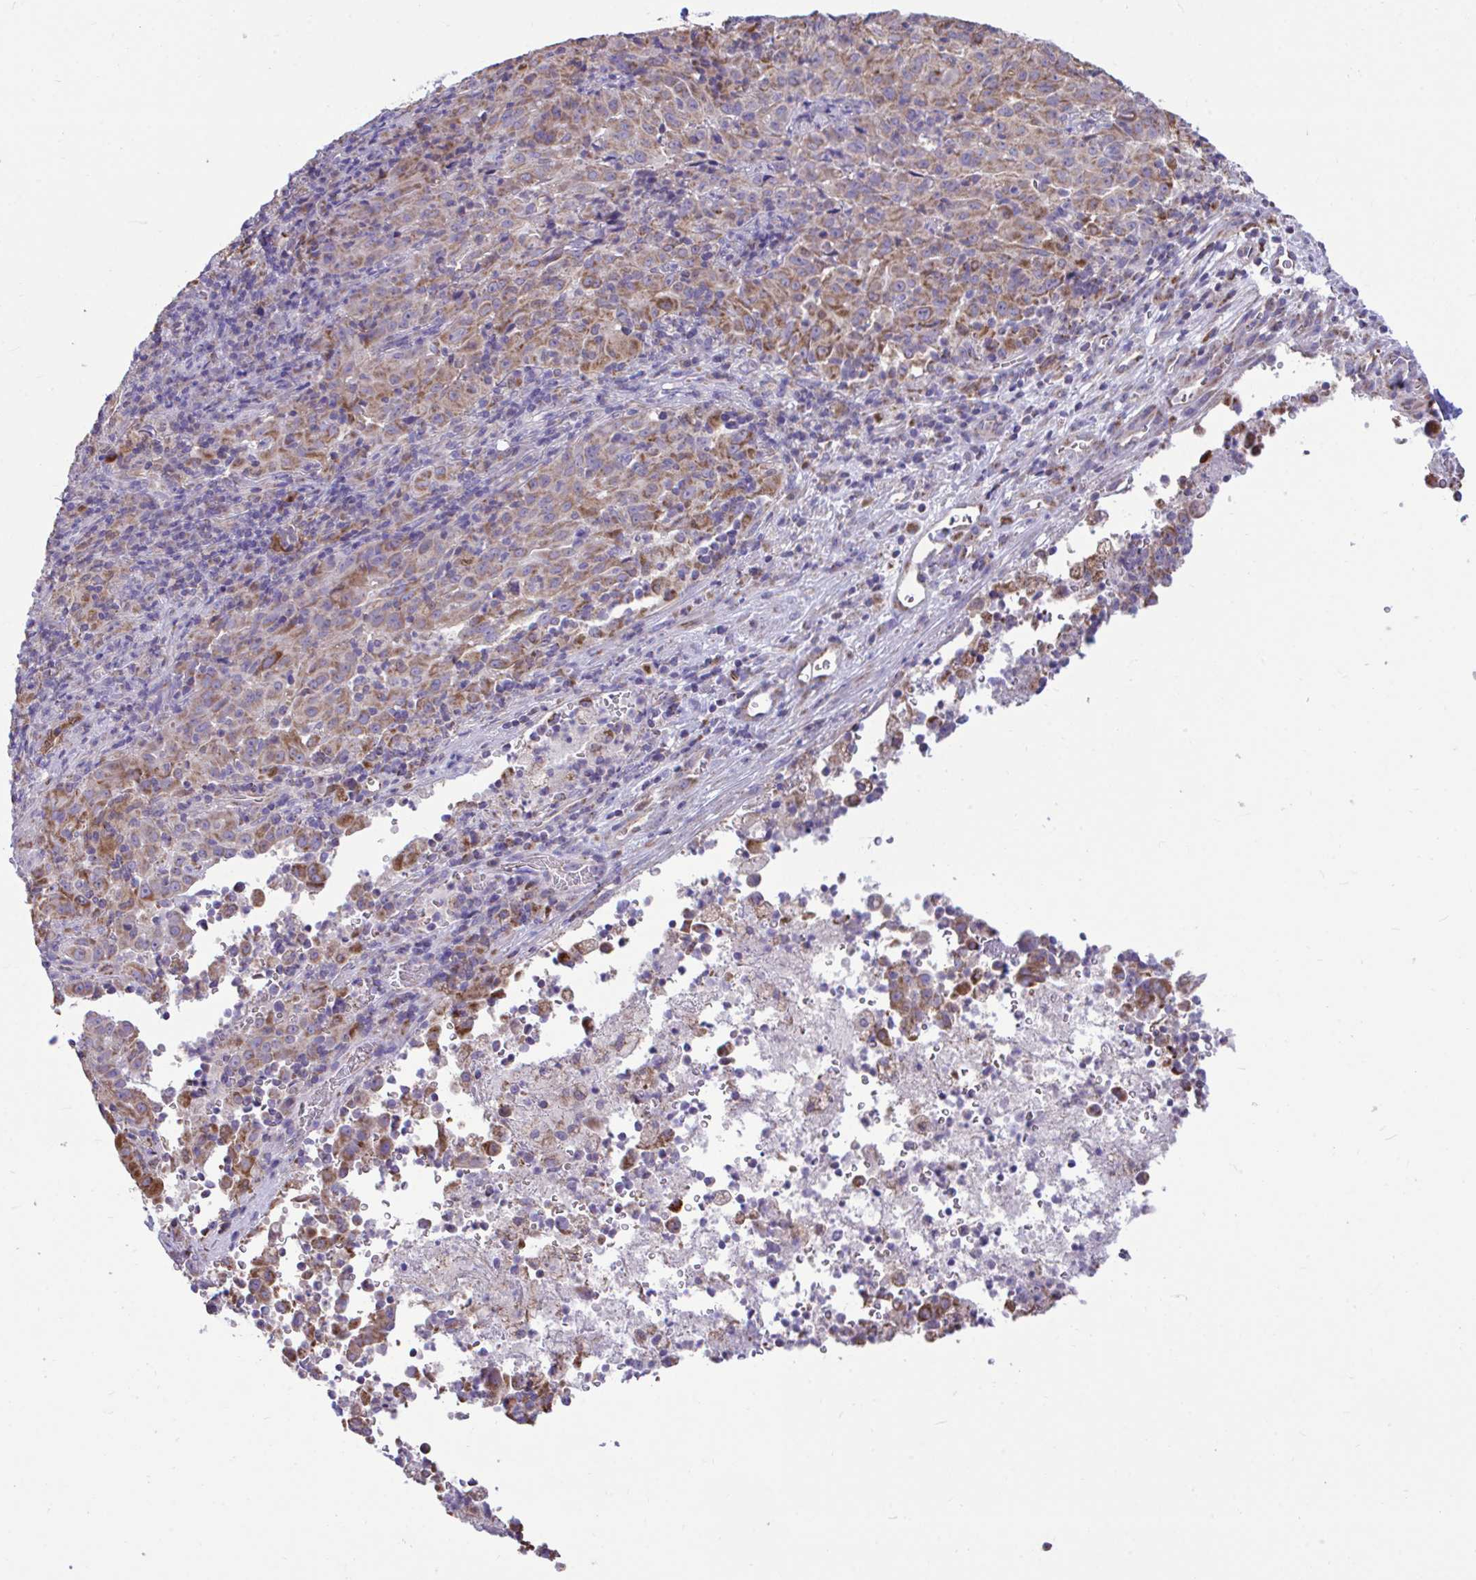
{"staining": {"intensity": "moderate", "quantity": ">75%", "location": "cytoplasmic/membranous"}, "tissue": "pancreatic cancer", "cell_type": "Tumor cells", "image_type": "cancer", "snomed": [{"axis": "morphology", "description": "Adenocarcinoma, NOS"}, {"axis": "topography", "description": "Pancreas"}], "caption": "Immunohistochemical staining of human pancreatic cancer (adenocarcinoma) shows medium levels of moderate cytoplasmic/membranous protein expression in approximately >75% of tumor cells. (DAB IHC with brightfield microscopy, high magnification).", "gene": "SARS2", "patient": {"sex": "male", "age": 63}}